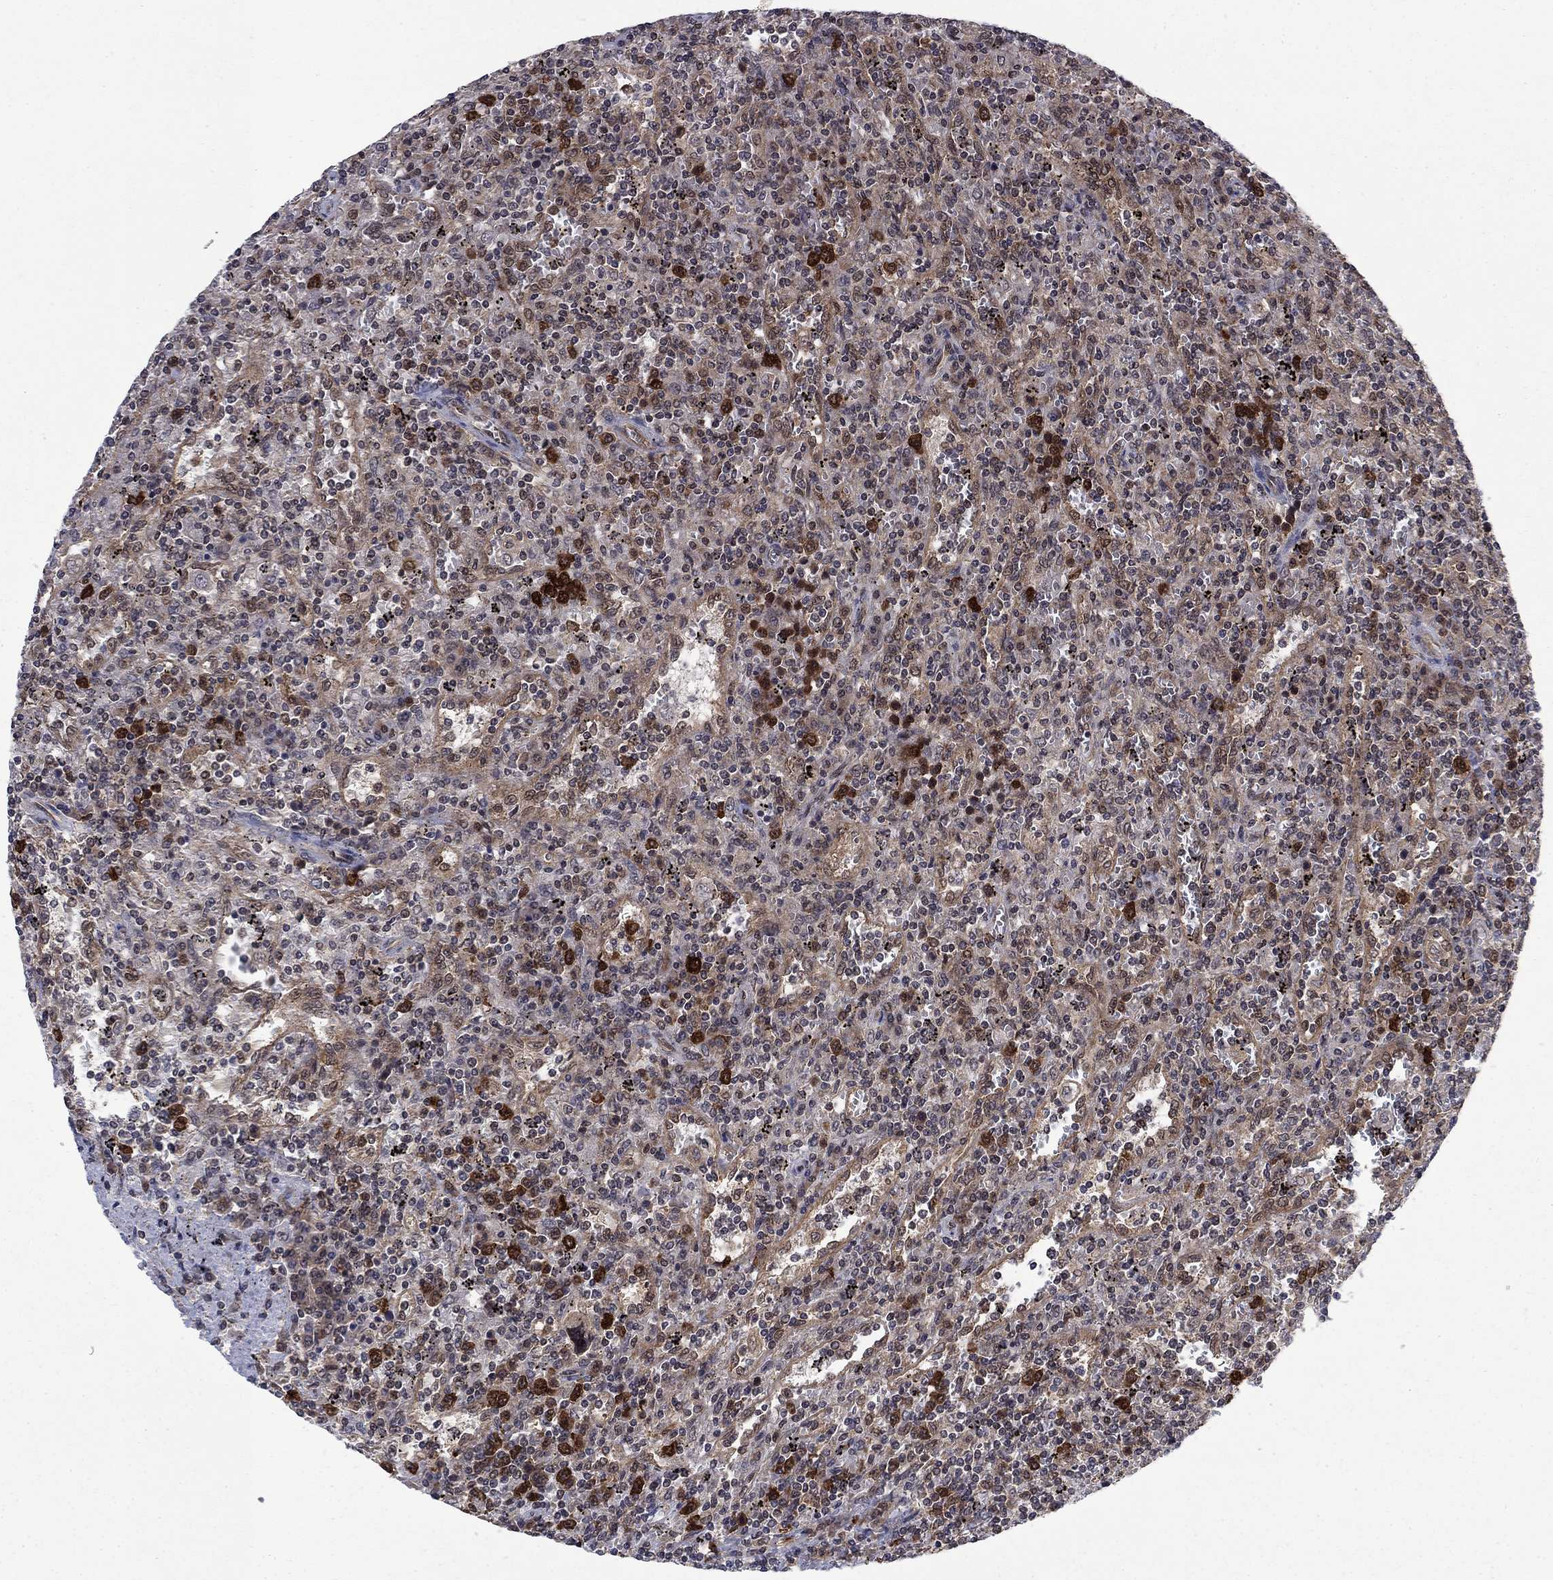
{"staining": {"intensity": "negative", "quantity": "none", "location": "none"}, "tissue": "lymphoma", "cell_type": "Tumor cells", "image_type": "cancer", "snomed": [{"axis": "morphology", "description": "Malignant lymphoma, non-Hodgkin's type, Low grade"}, {"axis": "topography", "description": "Spleen"}], "caption": "The histopathology image displays no significant expression in tumor cells of low-grade malignant lymphoma, non-Hodgkin's type.", "gene": "DNAJA1", "patient": {"sex": "male", "age": 62}}